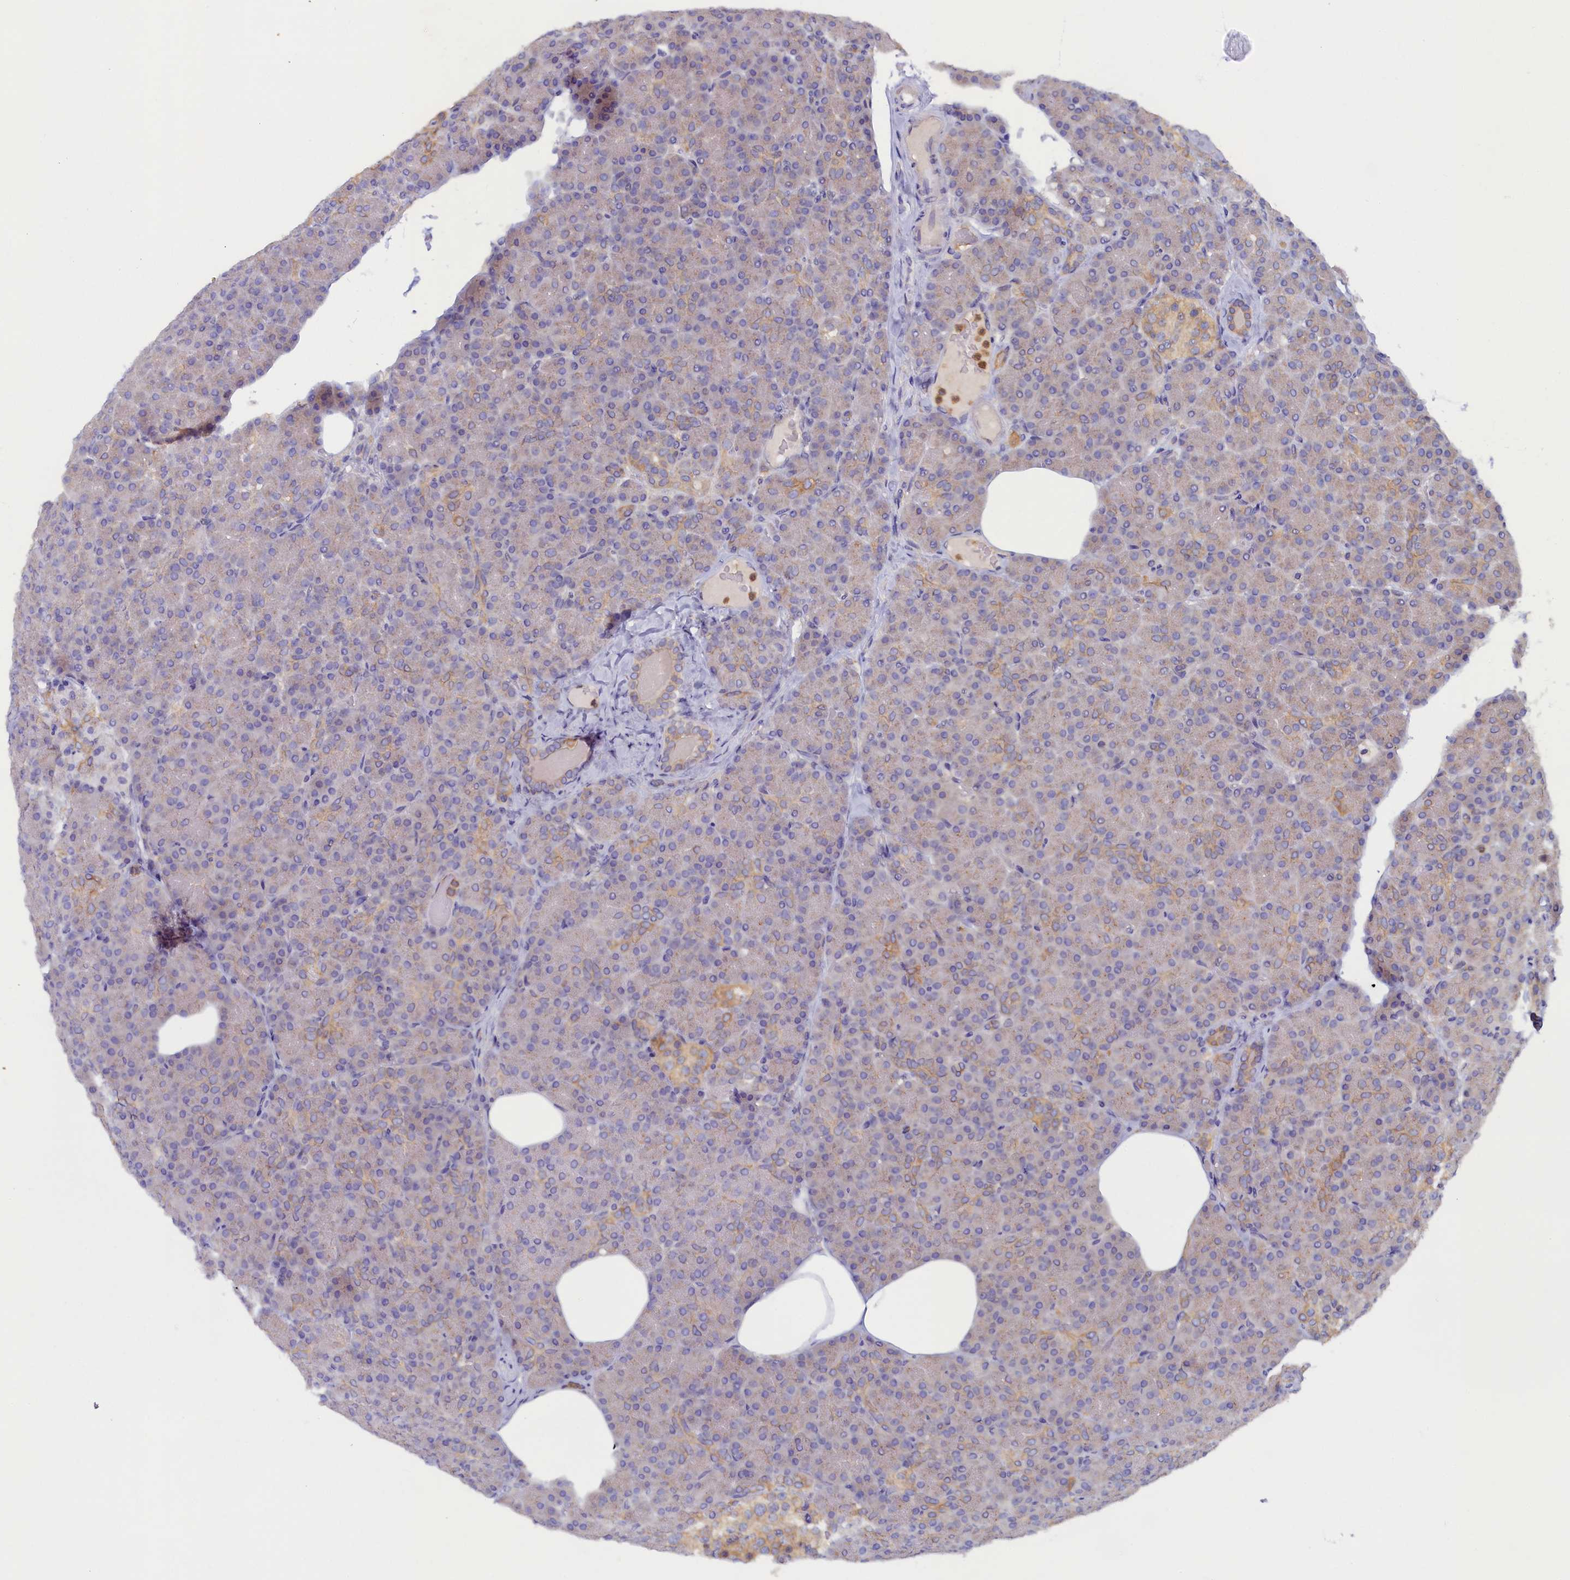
{"staining": {"intensity": "moderate", "quantity": "<25%", "location": "cytoplasmic/membranous"}, "tissue": "pancreas", "cell_type": "Exocrine glandular cells", "image_type": "normal", "snomed": [{"axis": "morphology", "description": "Normal tissue, NOS"}, {"axis": "topography", "description": "Pancreas"}], "caption": "There is low levels of moderate cytoplasmic/membranous staining in exocrine glandular cells of unremarkable pancreas, as demonstrated by immunohistochemical staining (brown color).", "gene": "TIMM8B", "patient": {"sex": "female", "age": 43}}